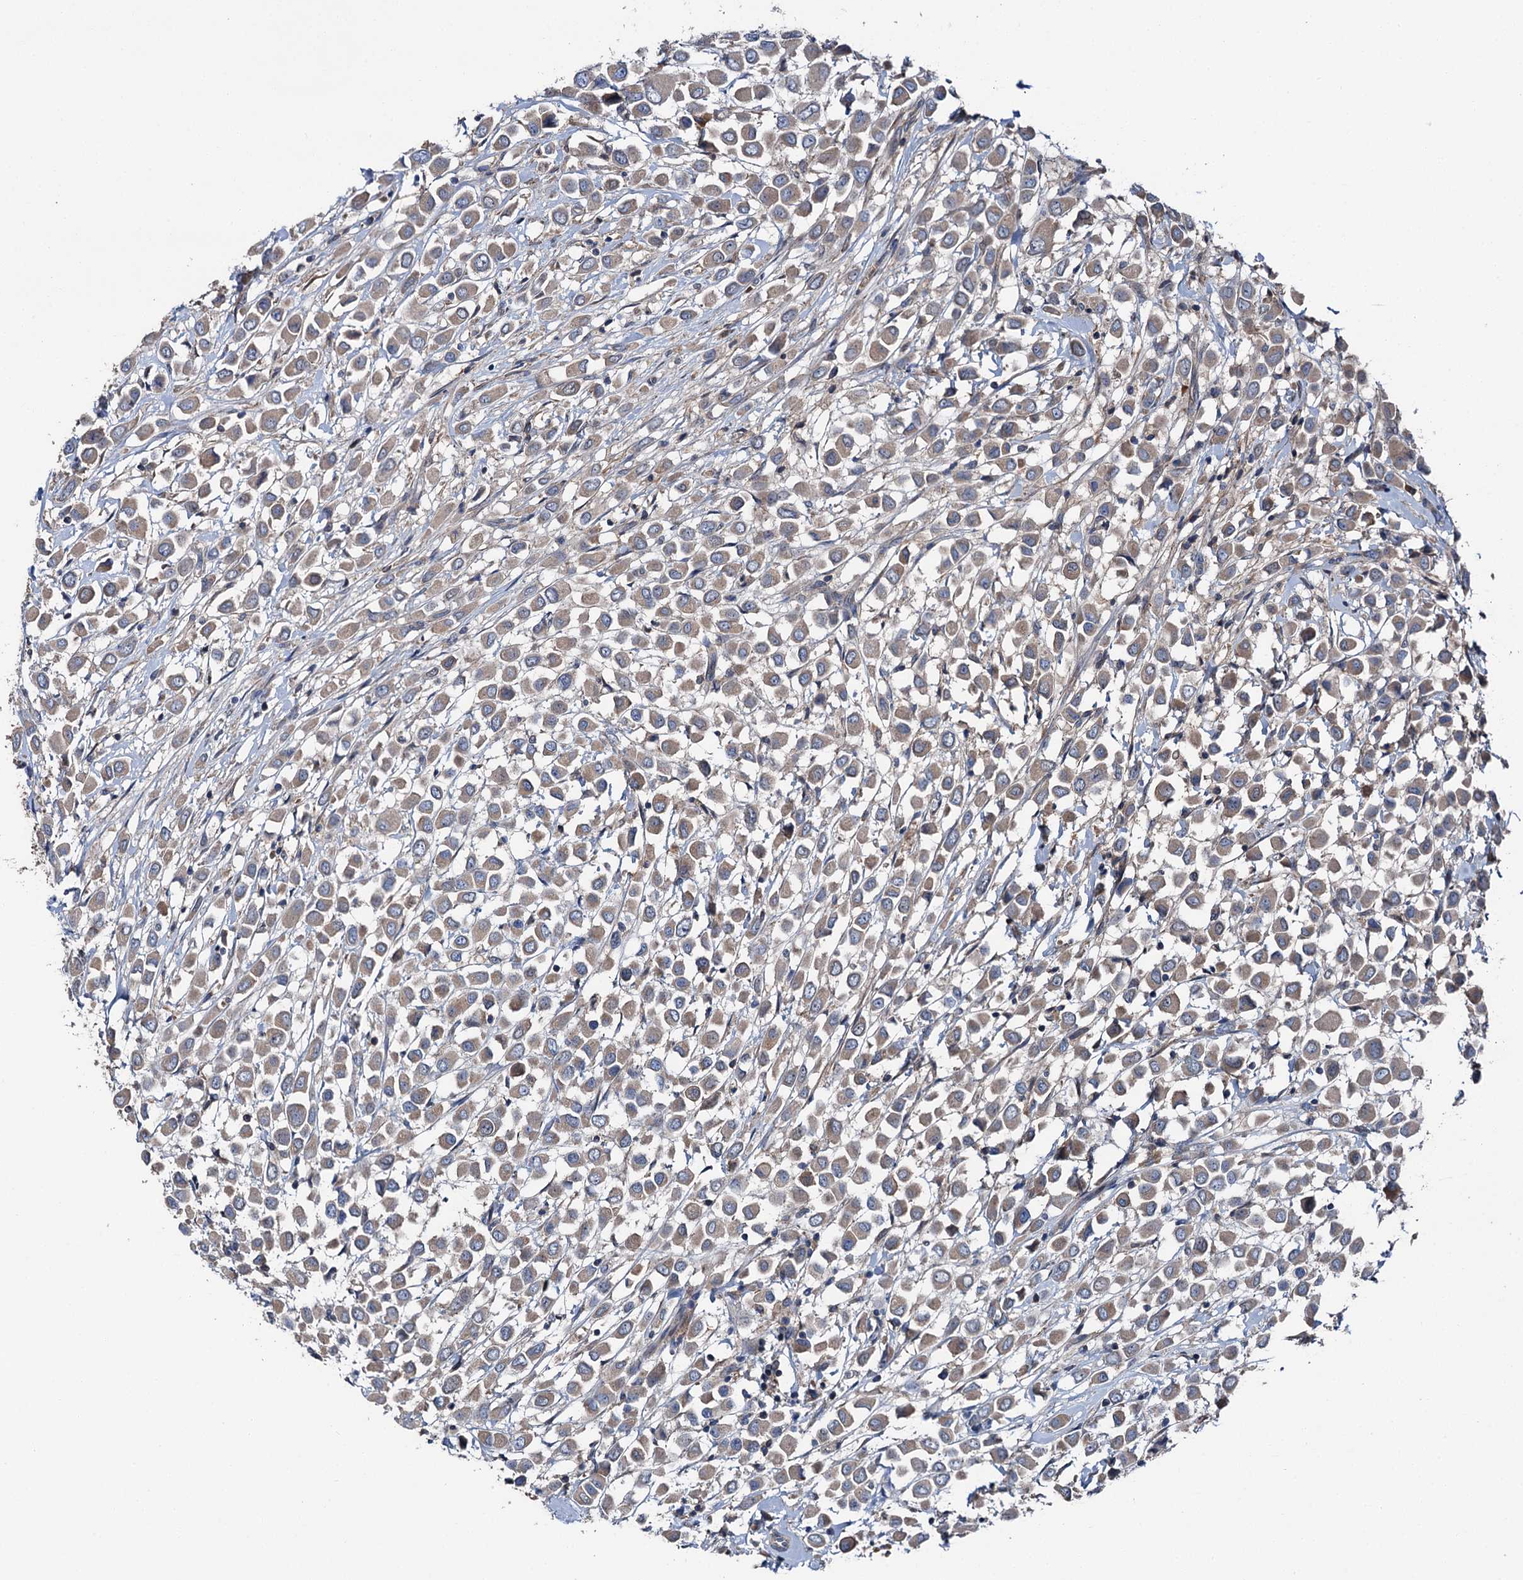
{"staining": {"intensity": "weak", "quantity": "25%-75%", "location": "cytoplasmic/membranous"}, "tissue": "breast cancer", "cell_type": "Tumor cells", "image_type": "cancer", "snomed": [{"axis": "morphology", "description": "Duct carcinoma"}, {"axis": "topography", "description": "Breast"}], "caption": "Weak cytoplasmic/membranous expression for a protein is present in approximately 25%-75% of tumor cells of breast cancer using IHC.", "gene": "SLC22A25", "patient": {"sex": "female", "age": 61}}